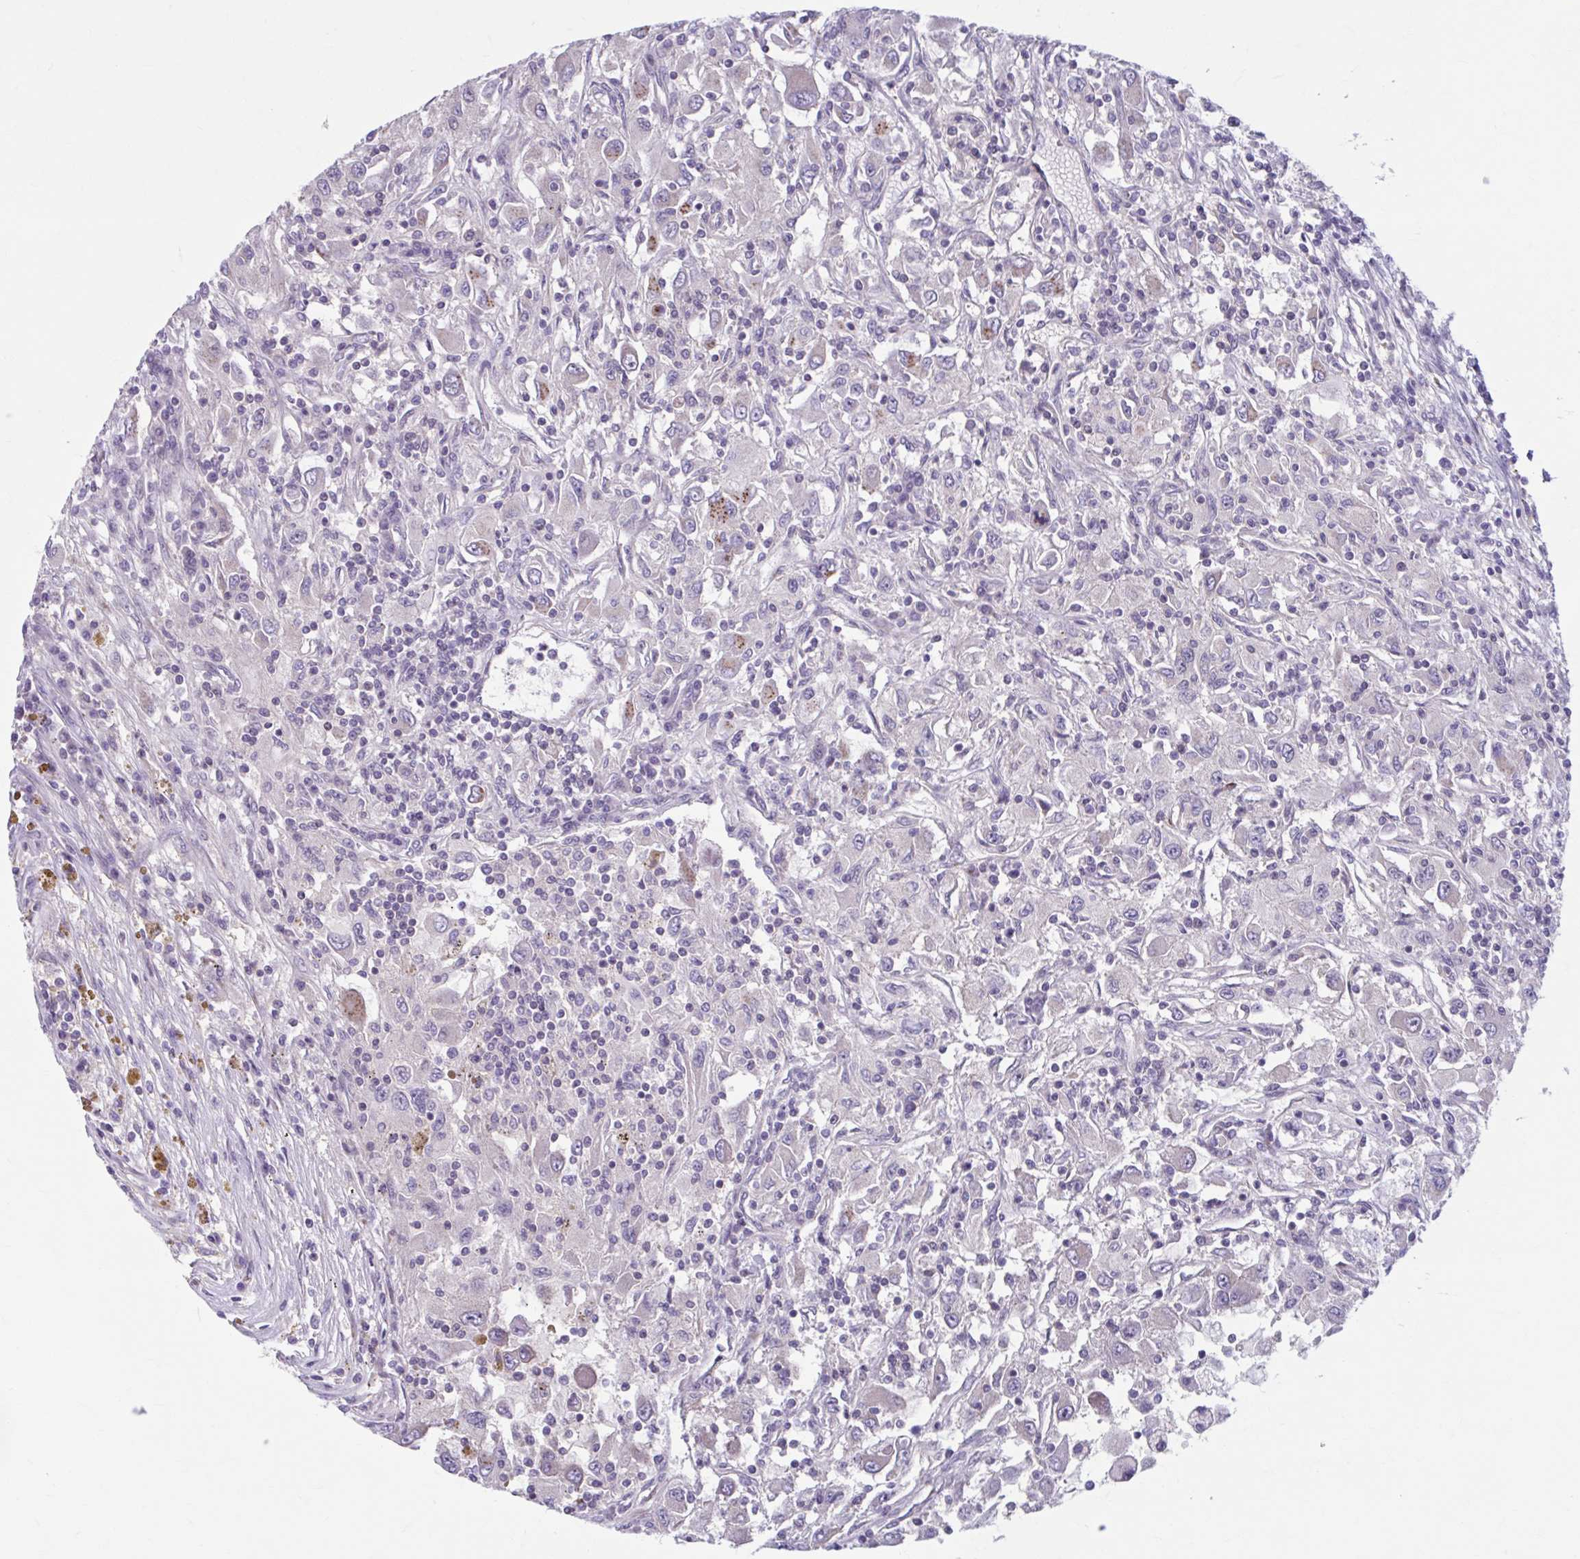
{"staining": {"intensity": "negative", "quantity": "none", "location": "none"}, "tissue": "renal cancer", "cell_type": "Tumor cells", "image_type": "cancer", "snomed": [{"axis": "morphology", "description": "Adenocarcinoma, NOS"}, {"axis": "topography", "description": "Kidney"}], "caption": "IHC of renal cancer exhibits no positivity in tumor cells.", "gene": "CHST3", "patient": {"sex": "female", "age": 67}}